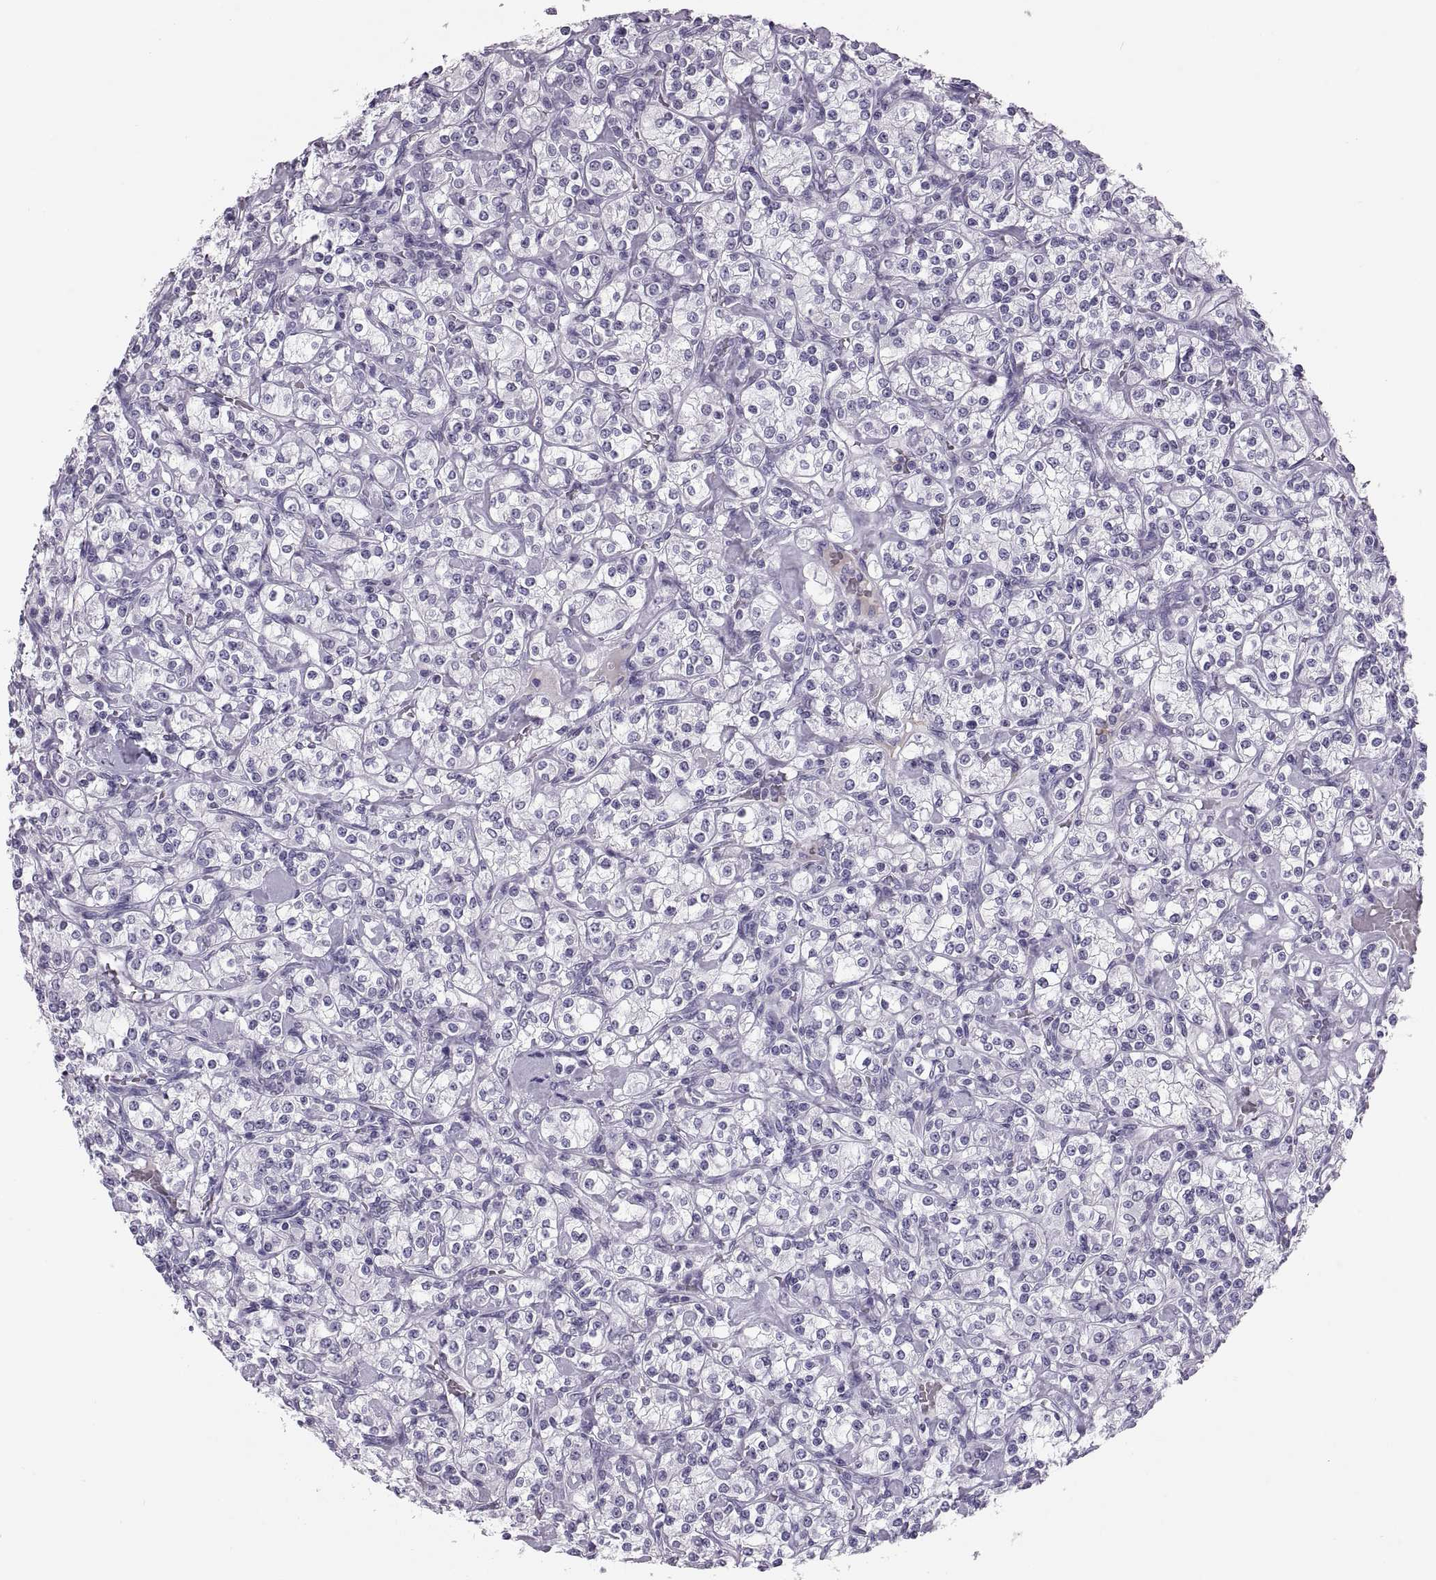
{"staining": {"intensity": "negative", "quantity": "none", "location": "none"}, "tissue": "renal cancer", "cell_type": "Tumor cells", "image_type": "cancer", "snomed": [{"axis": "morphology", "description": "Adenocarcinoma, NOS"}, {"axis": "topography", "description": "Kidney"}], "caption": "There is no significant staining in tumor cells of renal cancer (adenocarcinoma).", "gene": "QRICH2", "patient": {"sex": "male", "age": 77}}